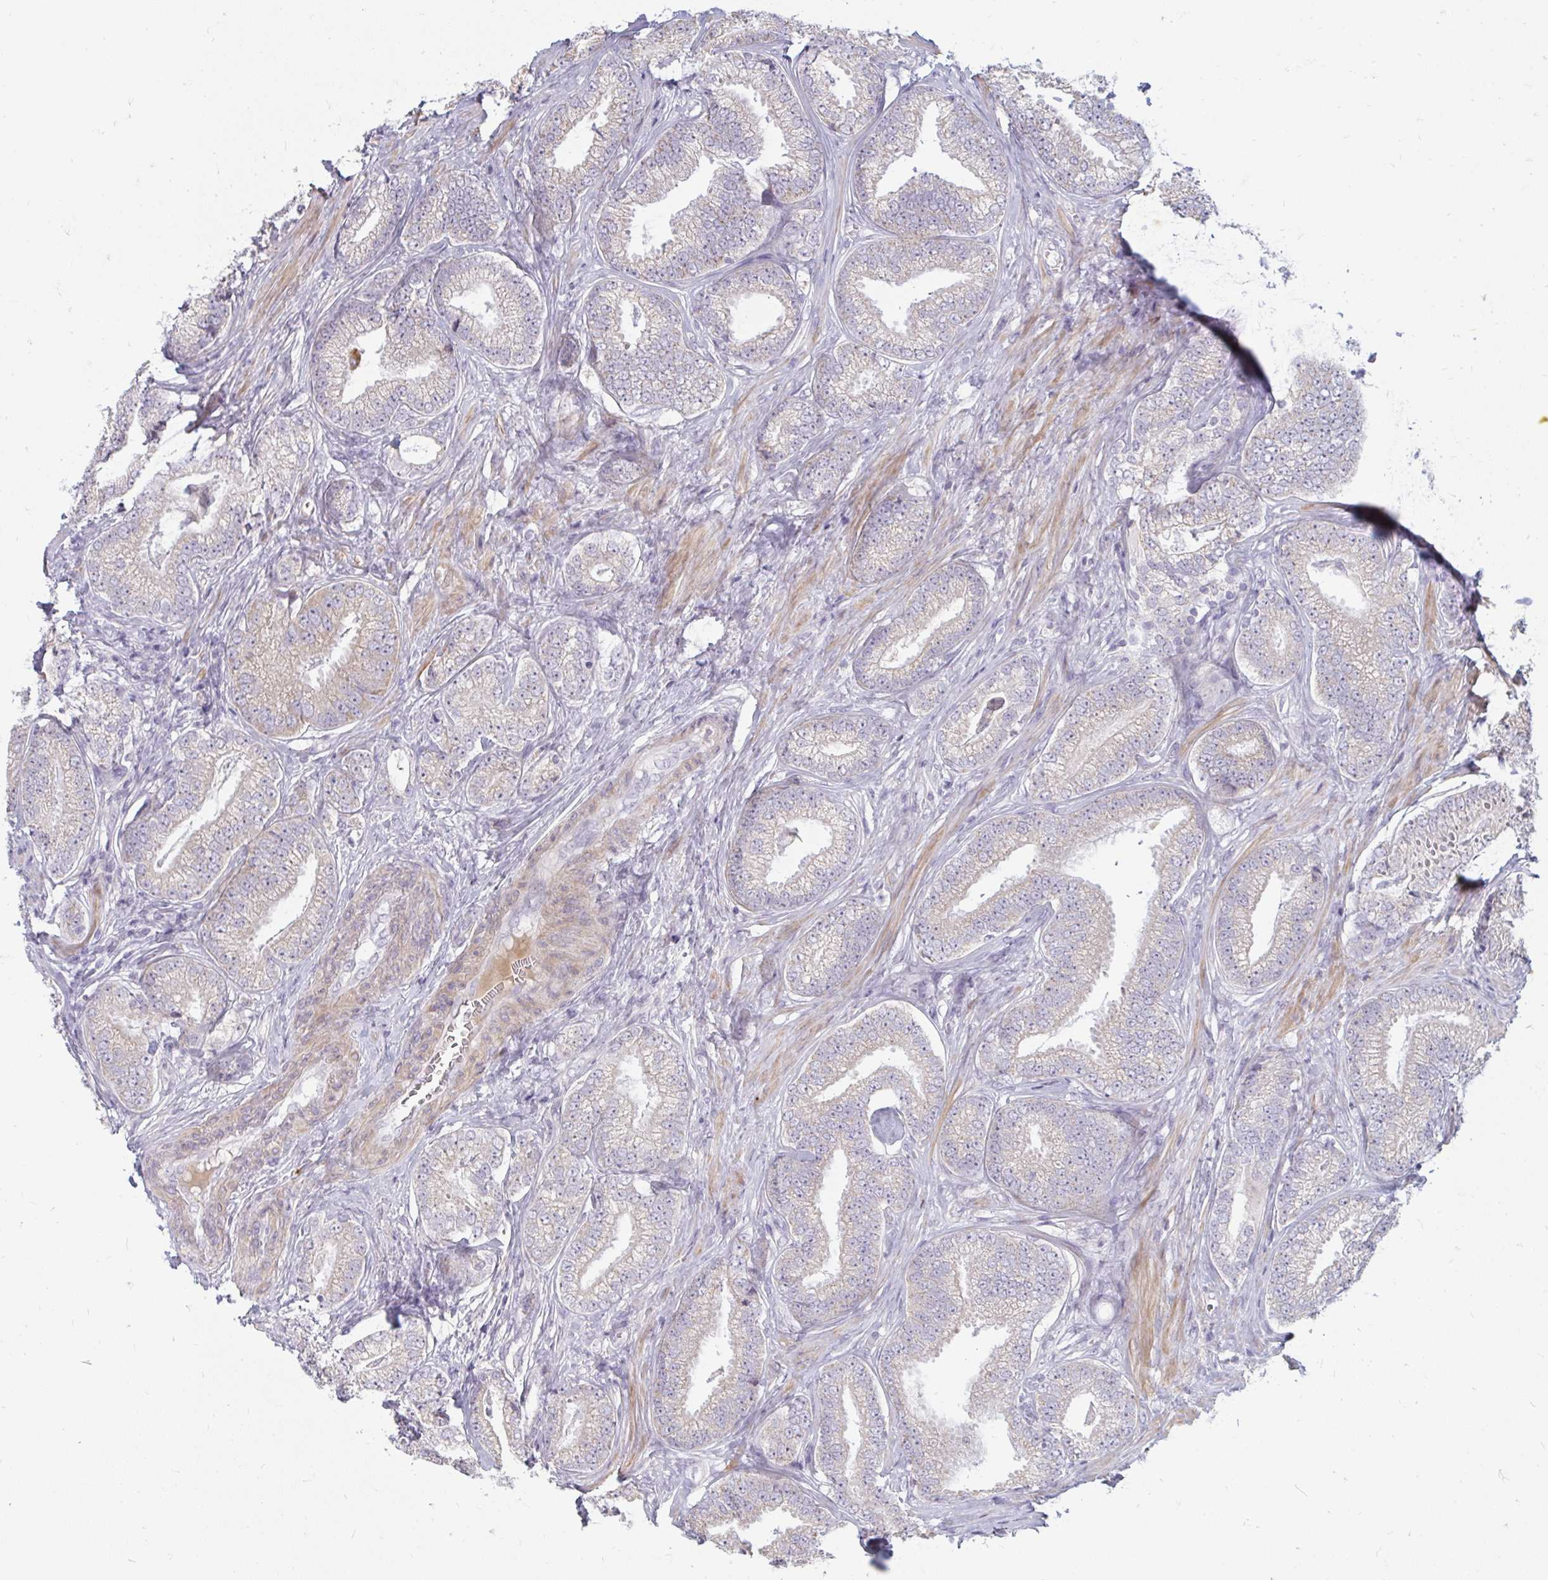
{"staining": {"intensity": "negative", "quantity": "none", "location": "none"}, "tissue": "prostate cancer", "cell_type": "Tumor cells", "image_type": "cancer", "snomed": [{"axis": "morphology", "description": "Adenocarcinoma, Low grade"}, {"axis": "topography", "description": "Prostate"}], "caption": "A photomicrograph of adenocarcinoma (low-grade) (prostate) stained for a protein exhibits no brown staining in tumor cells. The staining is performed using DAB brown chromogen with nuclei counter-stained in using hematoxylin.", "gene": "RAB33A", "patient": {"sex": "male", "age": 63}}